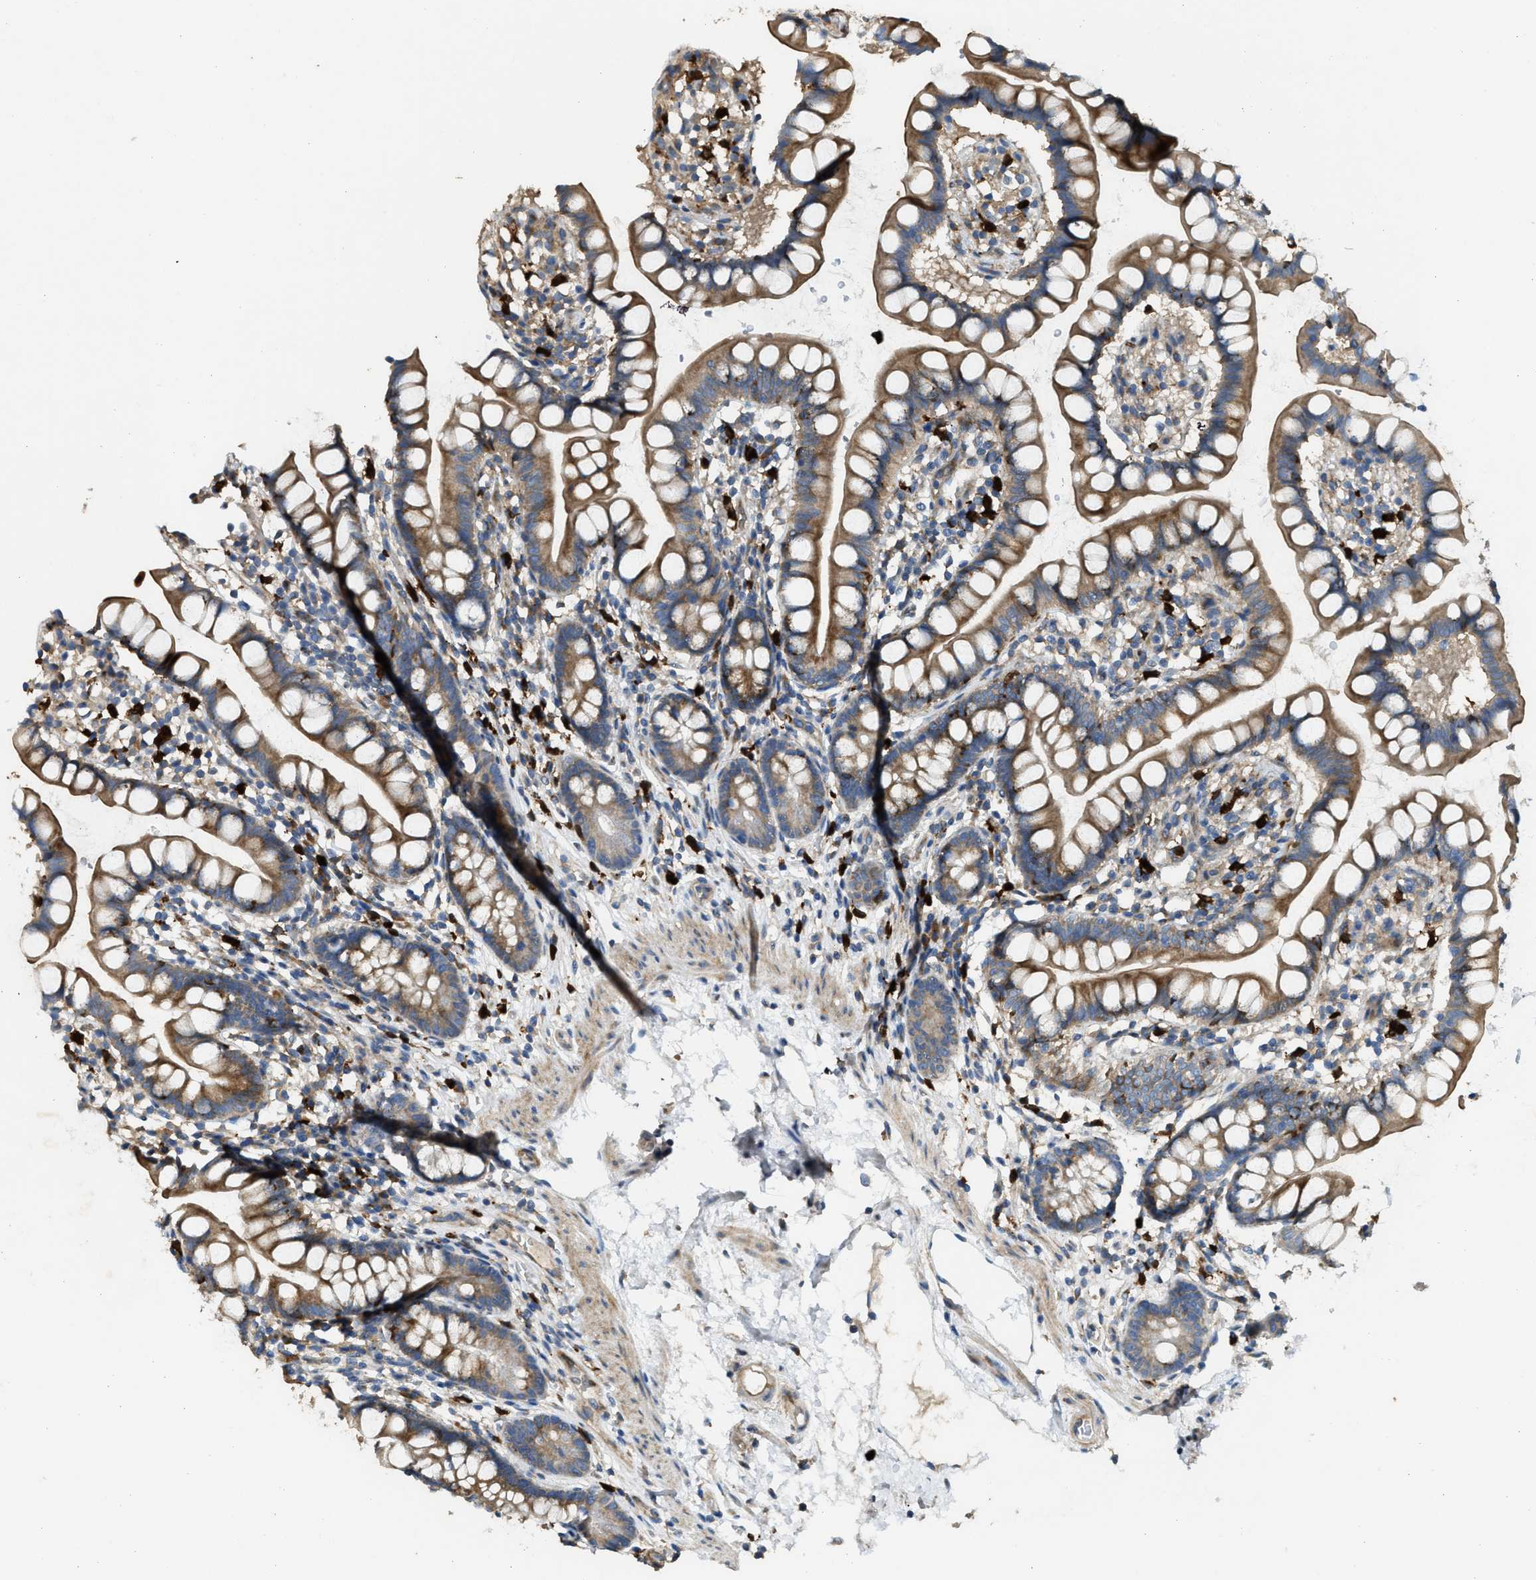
{"staining": {"intensity": "moderate", "quantity": ">75%", "location": "cytoplasmic/membranous"}, "tissue": "small intestine", "cell_type": "Glandular cells", "image_type": "normal", "snomed": [{"axis": "morphology", "description": "Normal tissue, NOS"}, {"axis": "topography", "description": "Small intestine"}], "caption": "Immunohistochemical staining of unremarkable human small intestine shows medium levels of moderate cytoplasmic/membranous staining in about >75% of glandular cells. The protein of interest is shown in brown color, while the nuclei are stained blue.", "gene": "TMEM68", "patient": {"sex": "female", "age": 84}}